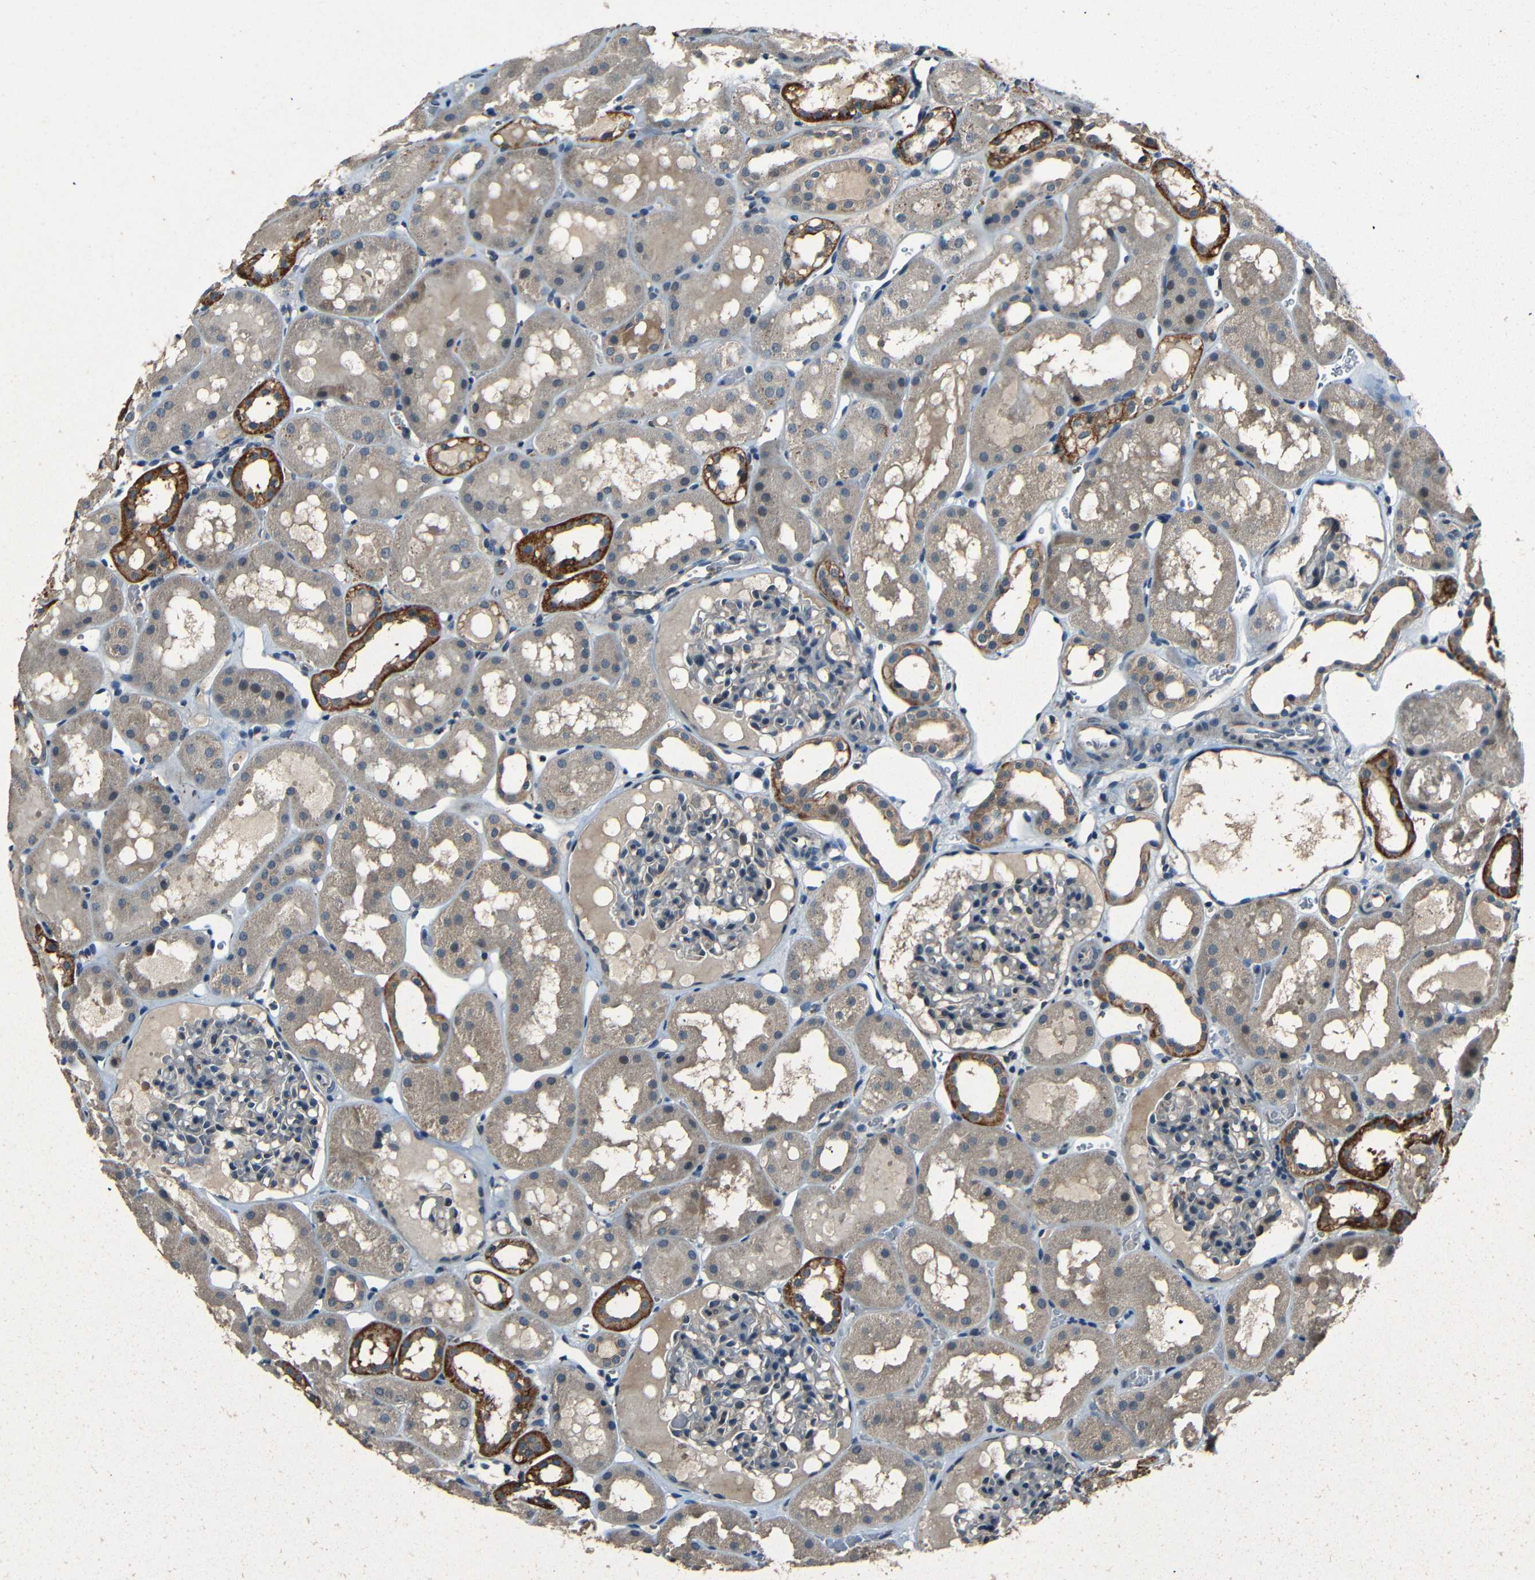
{"staining": {"intensity": "negative", "quantity": "none", "location": "none"}, "tissue": "kidney", "cell_type": "Cells in glomeruli", "image_type": "normal", "snomed": [{"axis": "morphology", "description": "Normal tissue, NOS"}, {"axis": "topography", "description": "Kidney"}, {"axis": "topography", "description": "Urinary bladder"}], "caption": "Immunohistochemical staining of benign human kidney reveals no significant staining in cells in glomeruli.", "gene": "SLA", "patient": {"sex": "male", "age": 16}}